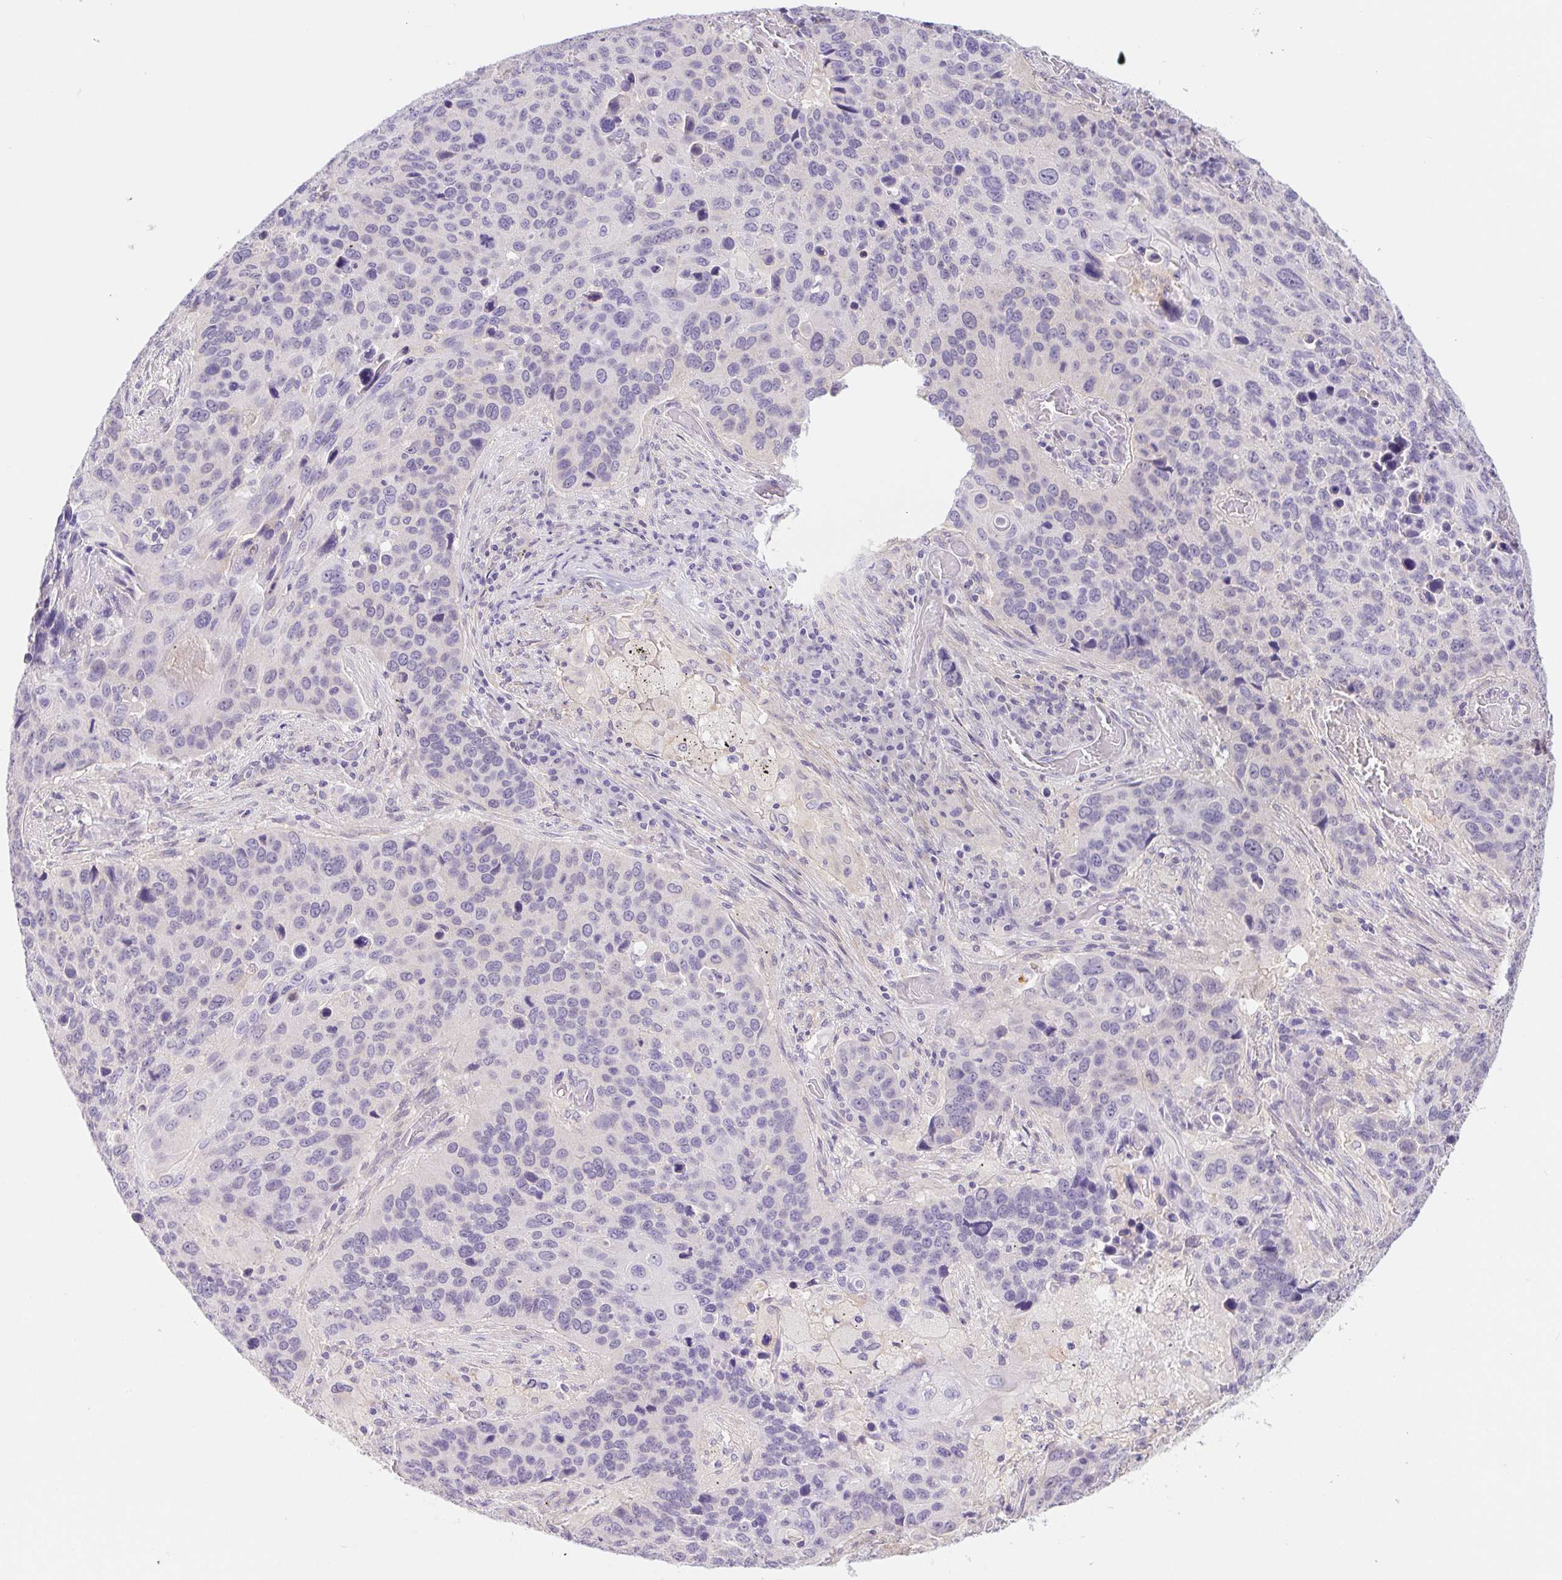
{"staining": {"intensity": "negative", "quantity": "none", "location": "none"}, "tissue": "lung cancer", "cell_type": "Tumor cells", "image_type": "cancer", "snomed": [{"axis": "morphology", "description": "Squamous cell carcinoma, NOS"}, {"axis": "topography", "description": "Lung"}], "caption": "A micrograph of human lung squamous cell carcinoma is negative for staining in tumor cells.", "gene": "DYNC2LI1", "patient": {"sex": "male", "age": 68}}